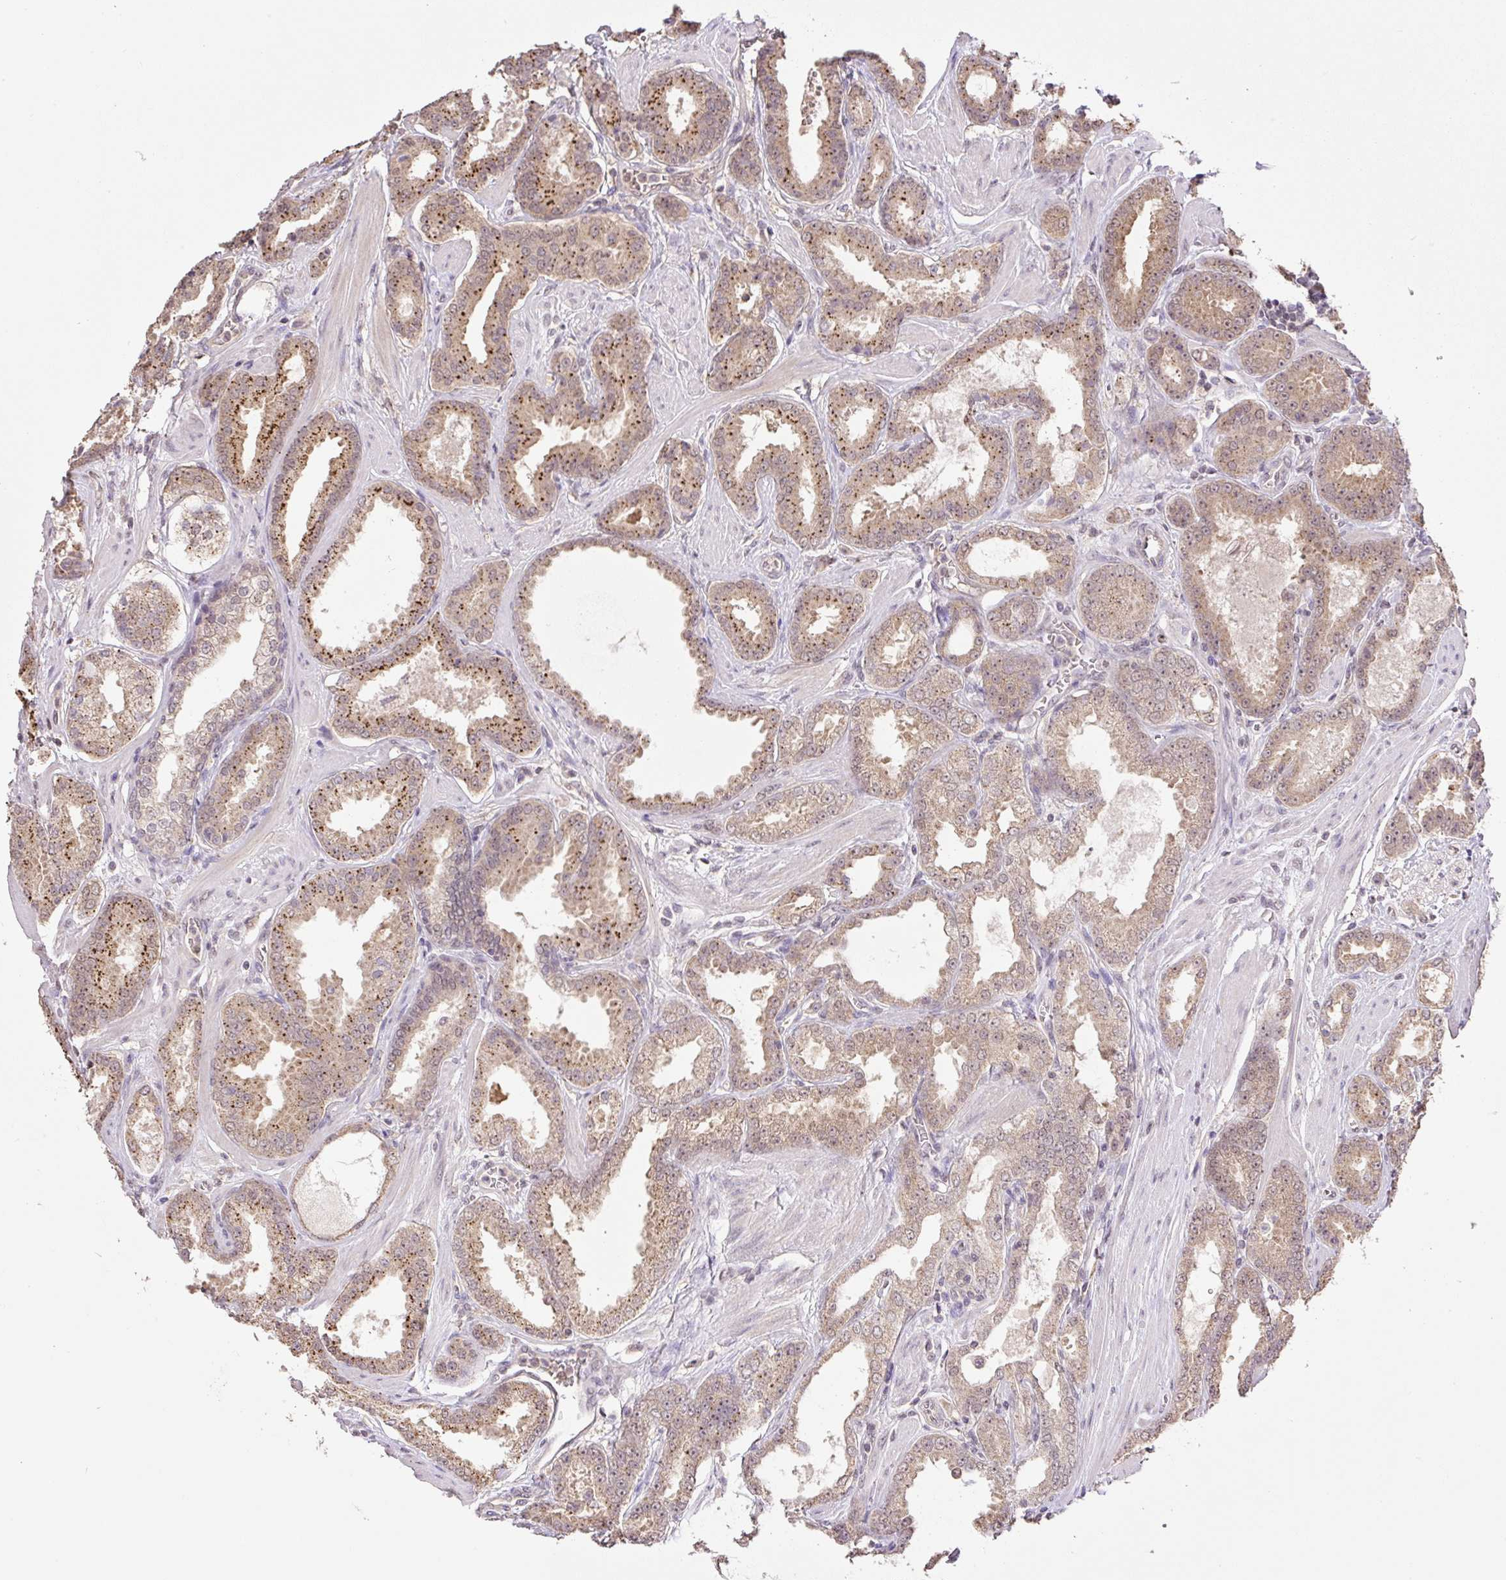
{"staining": {"intensity": "moderate", "quantity": ">75%", "location": "cytoplasmic/membranous"}, "tissue": "prostate cancer", "cell_type": "Tumor cells", "image_type": "cancer", "snomed": [{"axis": "morphology", "description": "Adenocarcinoma, Low grade"}, {"axis": "topography", "description": "Prostate"}], "caption": "Immunohistochemical staining of human low-grade adenocarcinoma (prostate) exhibits moderate cytoplasmic/membranous protein expression in about >75% of tumor cells.", "gene": "VPS25", "patient": {"sex": "male", "age": 42}}